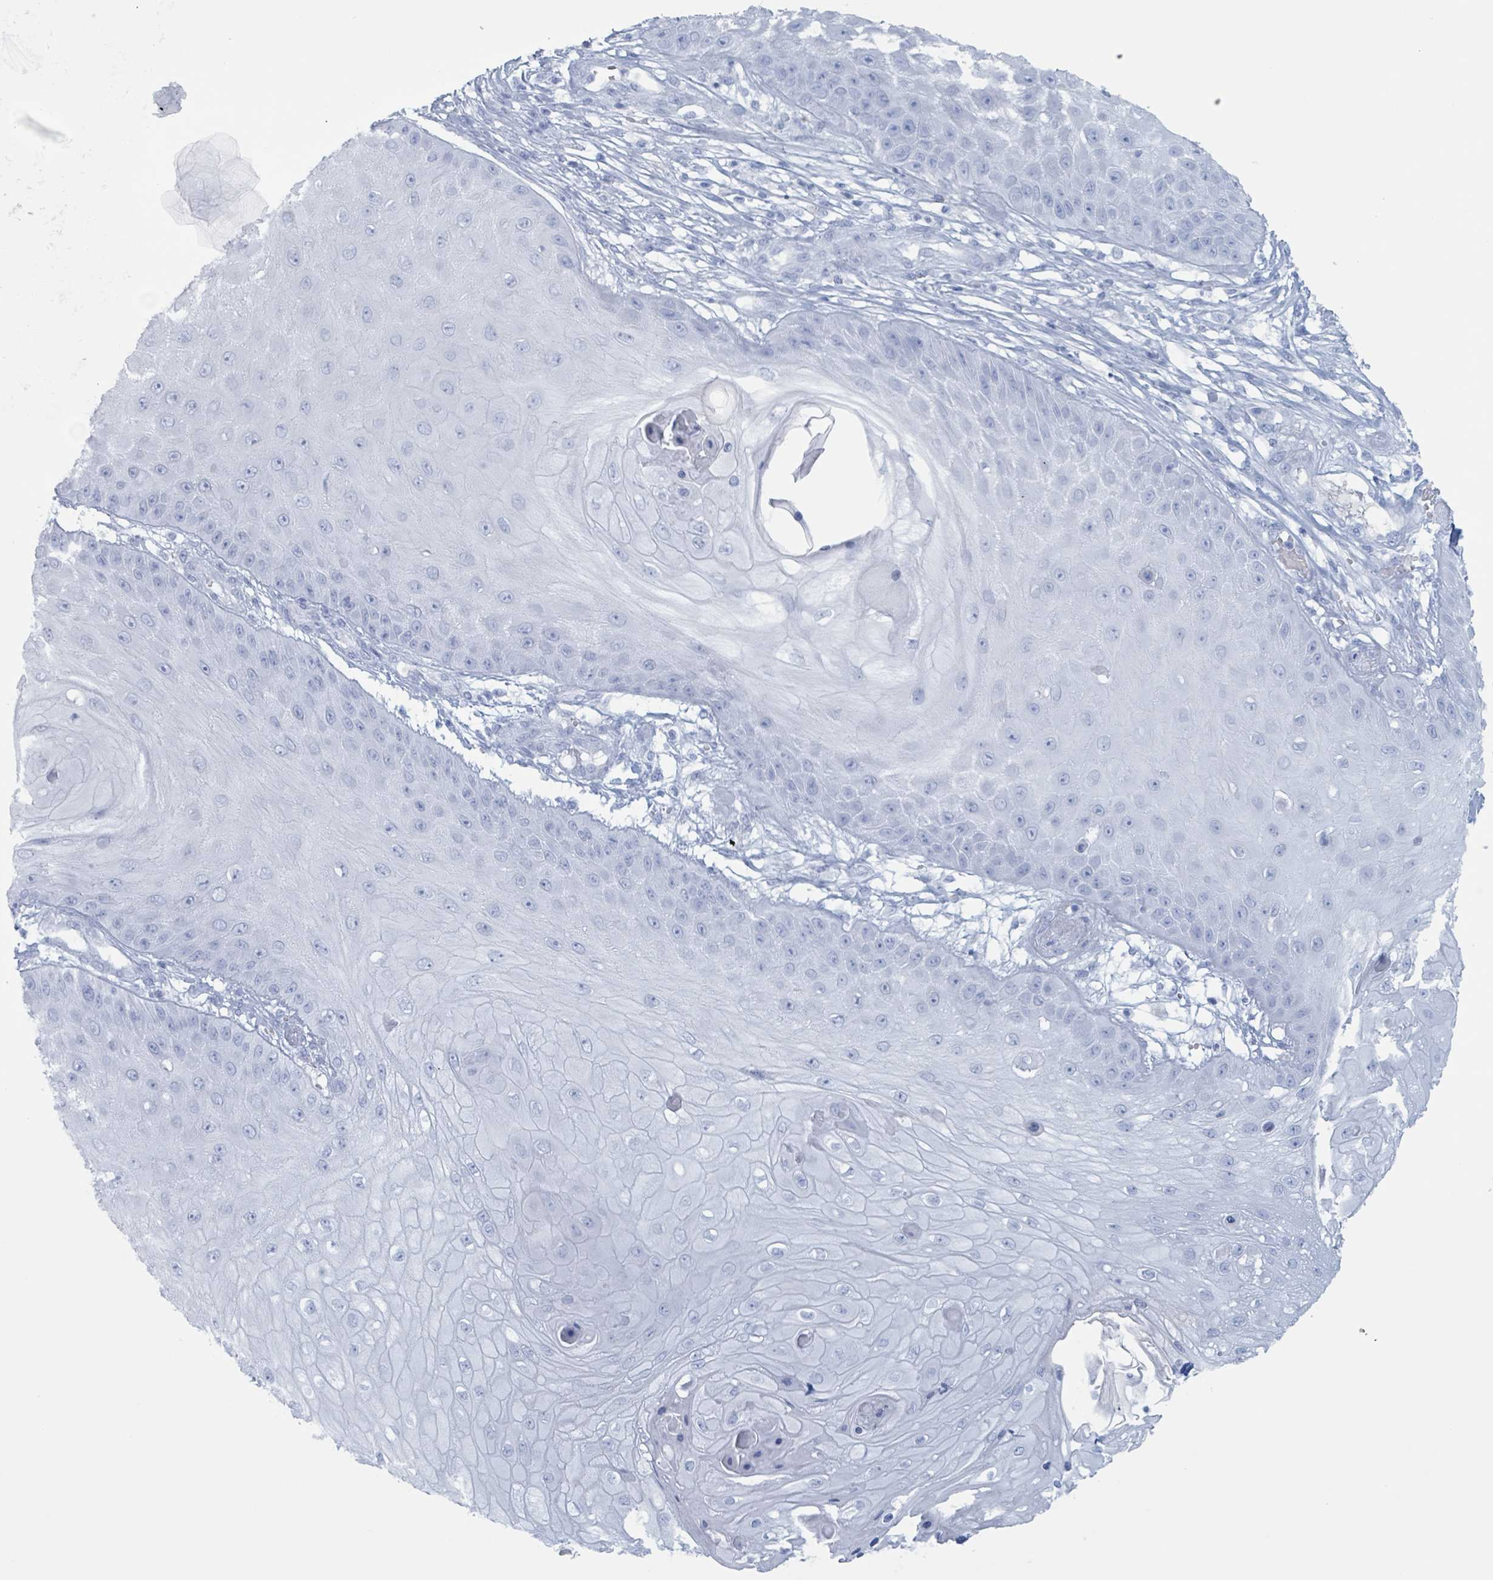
{"staining": {"intensity": "negative", "quantity": "none", "location": "none"}, "tissue": "skin cancer", "cell_type": "Tumor cells", "image_type": "cancer", "snomed": [{"axis": "morphology", "description": "Squamous cell carcinoma, NOS"}, {"axis": "topography", "description": "Skin"}], "caption": "Skin cancer stained for a protein using IHC shows no positivity tumor cells.", "gene": "KLK4", "patient": {"sex": "male", "age": 70}}